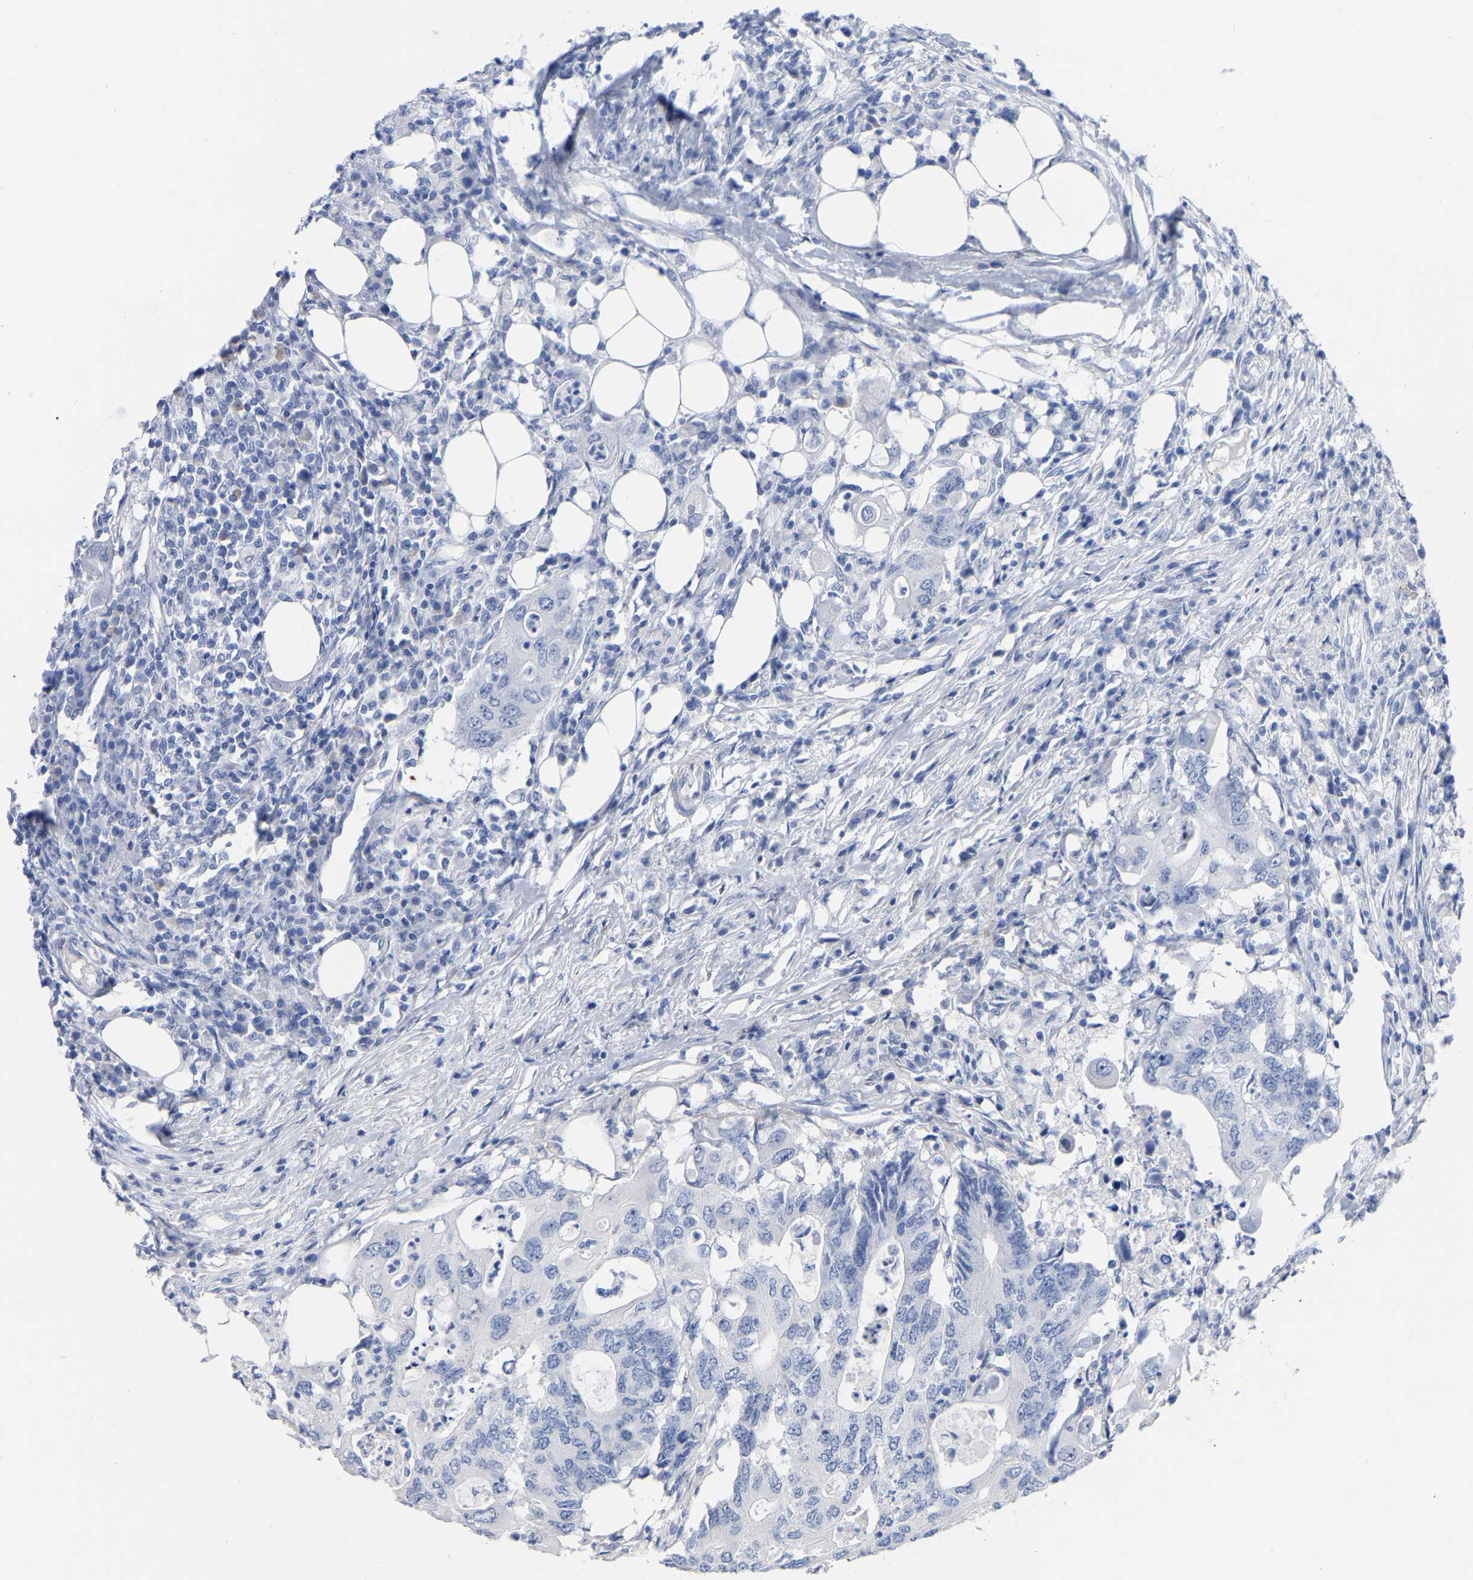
{"staining": {"intensity": "negative", "quantity": "none", "location": "none"}, "tissue": "colorectal cancer", "cell_type": "Tumor cells", "image_type": "cancer", "snomed": [{"axis": "morphology", "description": "Adenocarcinoma, NOS"}, {"axis": "topography", "description": "Colon"}], "caption": "Immunohistochemistry of colorectal adenocarcinoma displays no positivity in tumor cells.", "gene": "HAPLN1", "patient": {"sex": "male", "age": 71}}